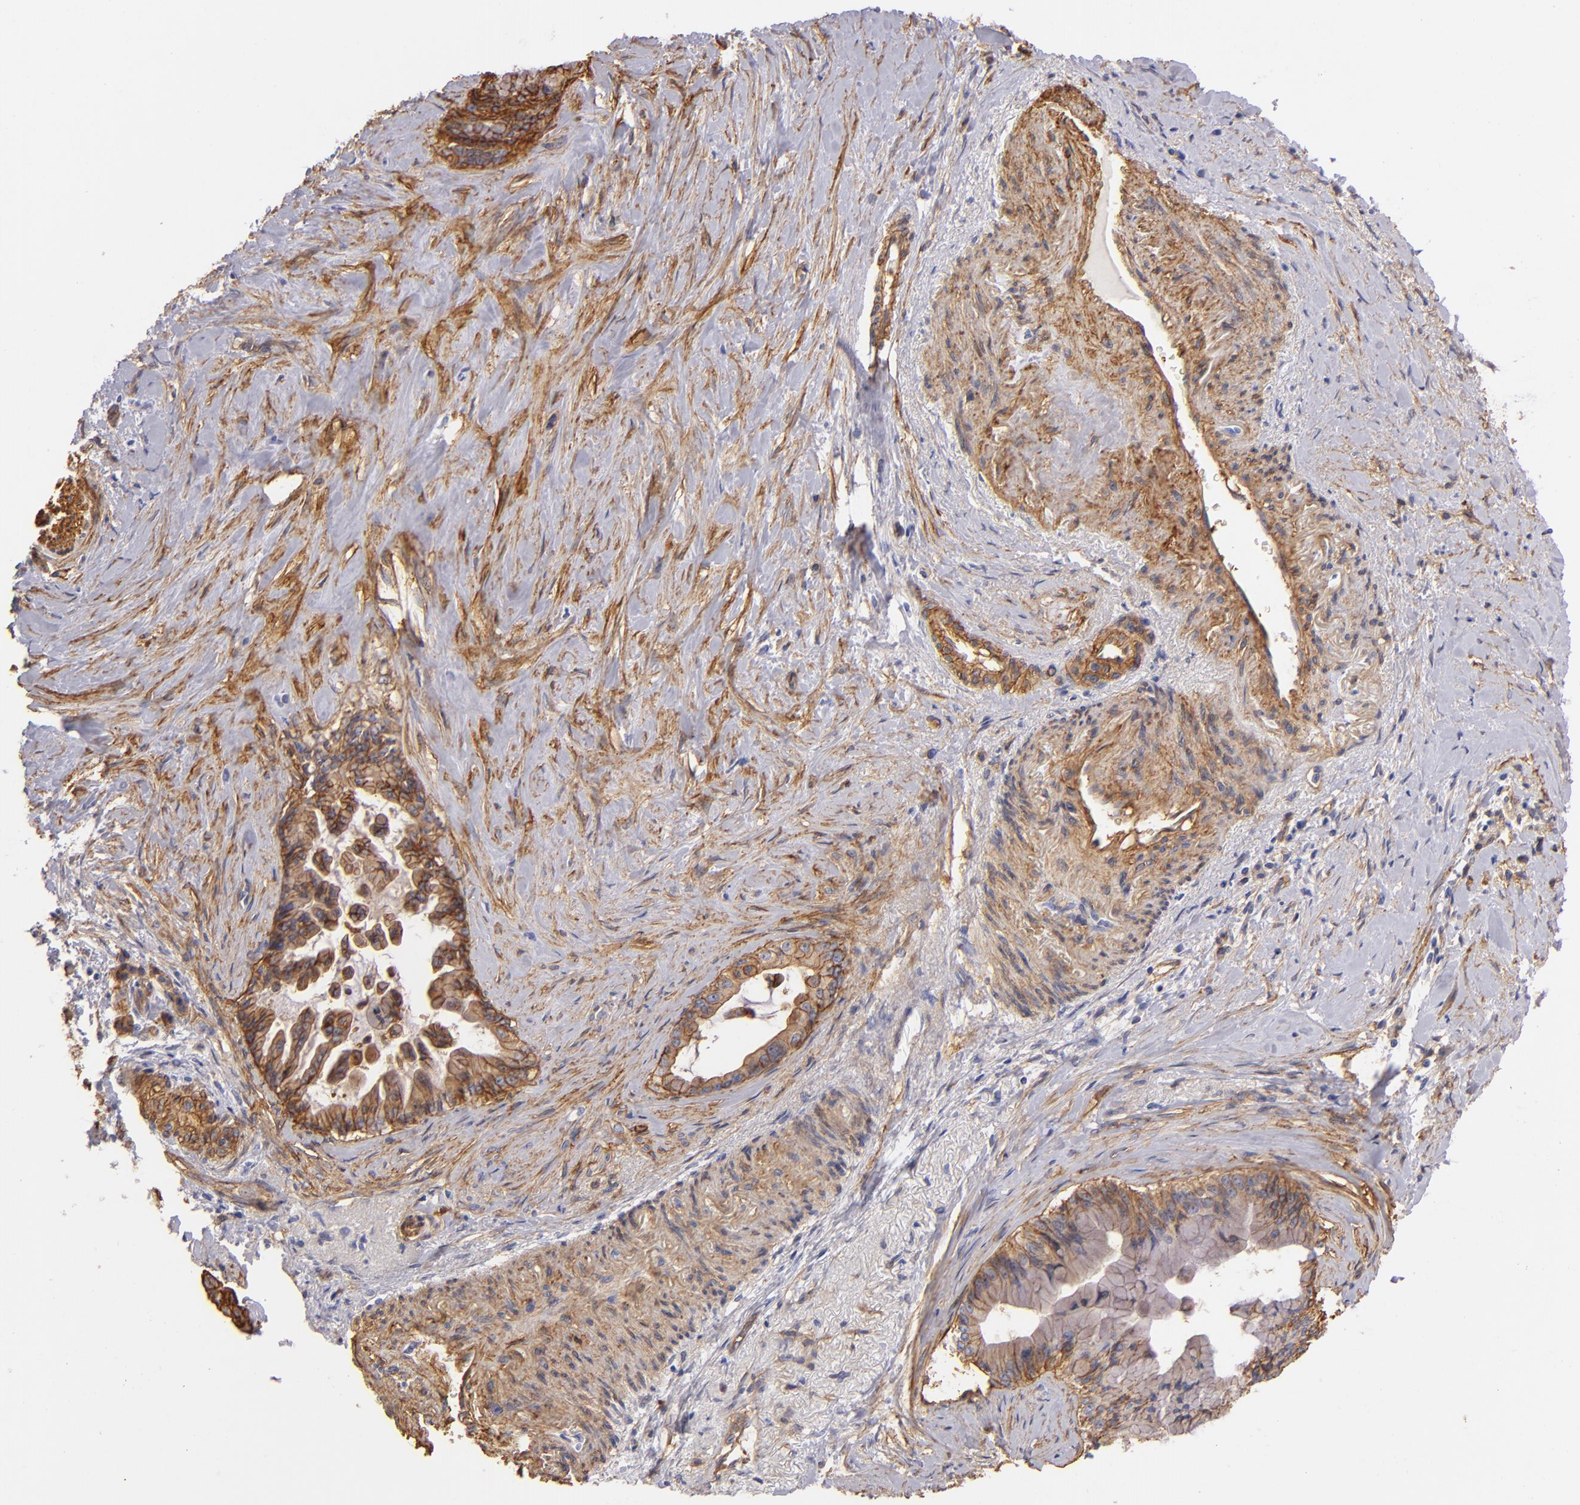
{"staining": {"intensity": "moderate", "quantity": ">75%", "location": "cytoplasmic/membranous"}, "tissue": "pancreatic cancer", "cell_type": "Tumor cells", "image_type": "cancer", "snomed": [{"axis": "morphology", "description": "Adenocarcinoma, NOS"}, {"axis": "topography", "description": "Pancreas"}], "caption": "The immunohistochemical stain shows moderate cytoplasmic/membranous positivity in tumor cells of pancreatic cancer tissue.", "gene": "CD151", "patient": {"sex": "male", "age": 59}}